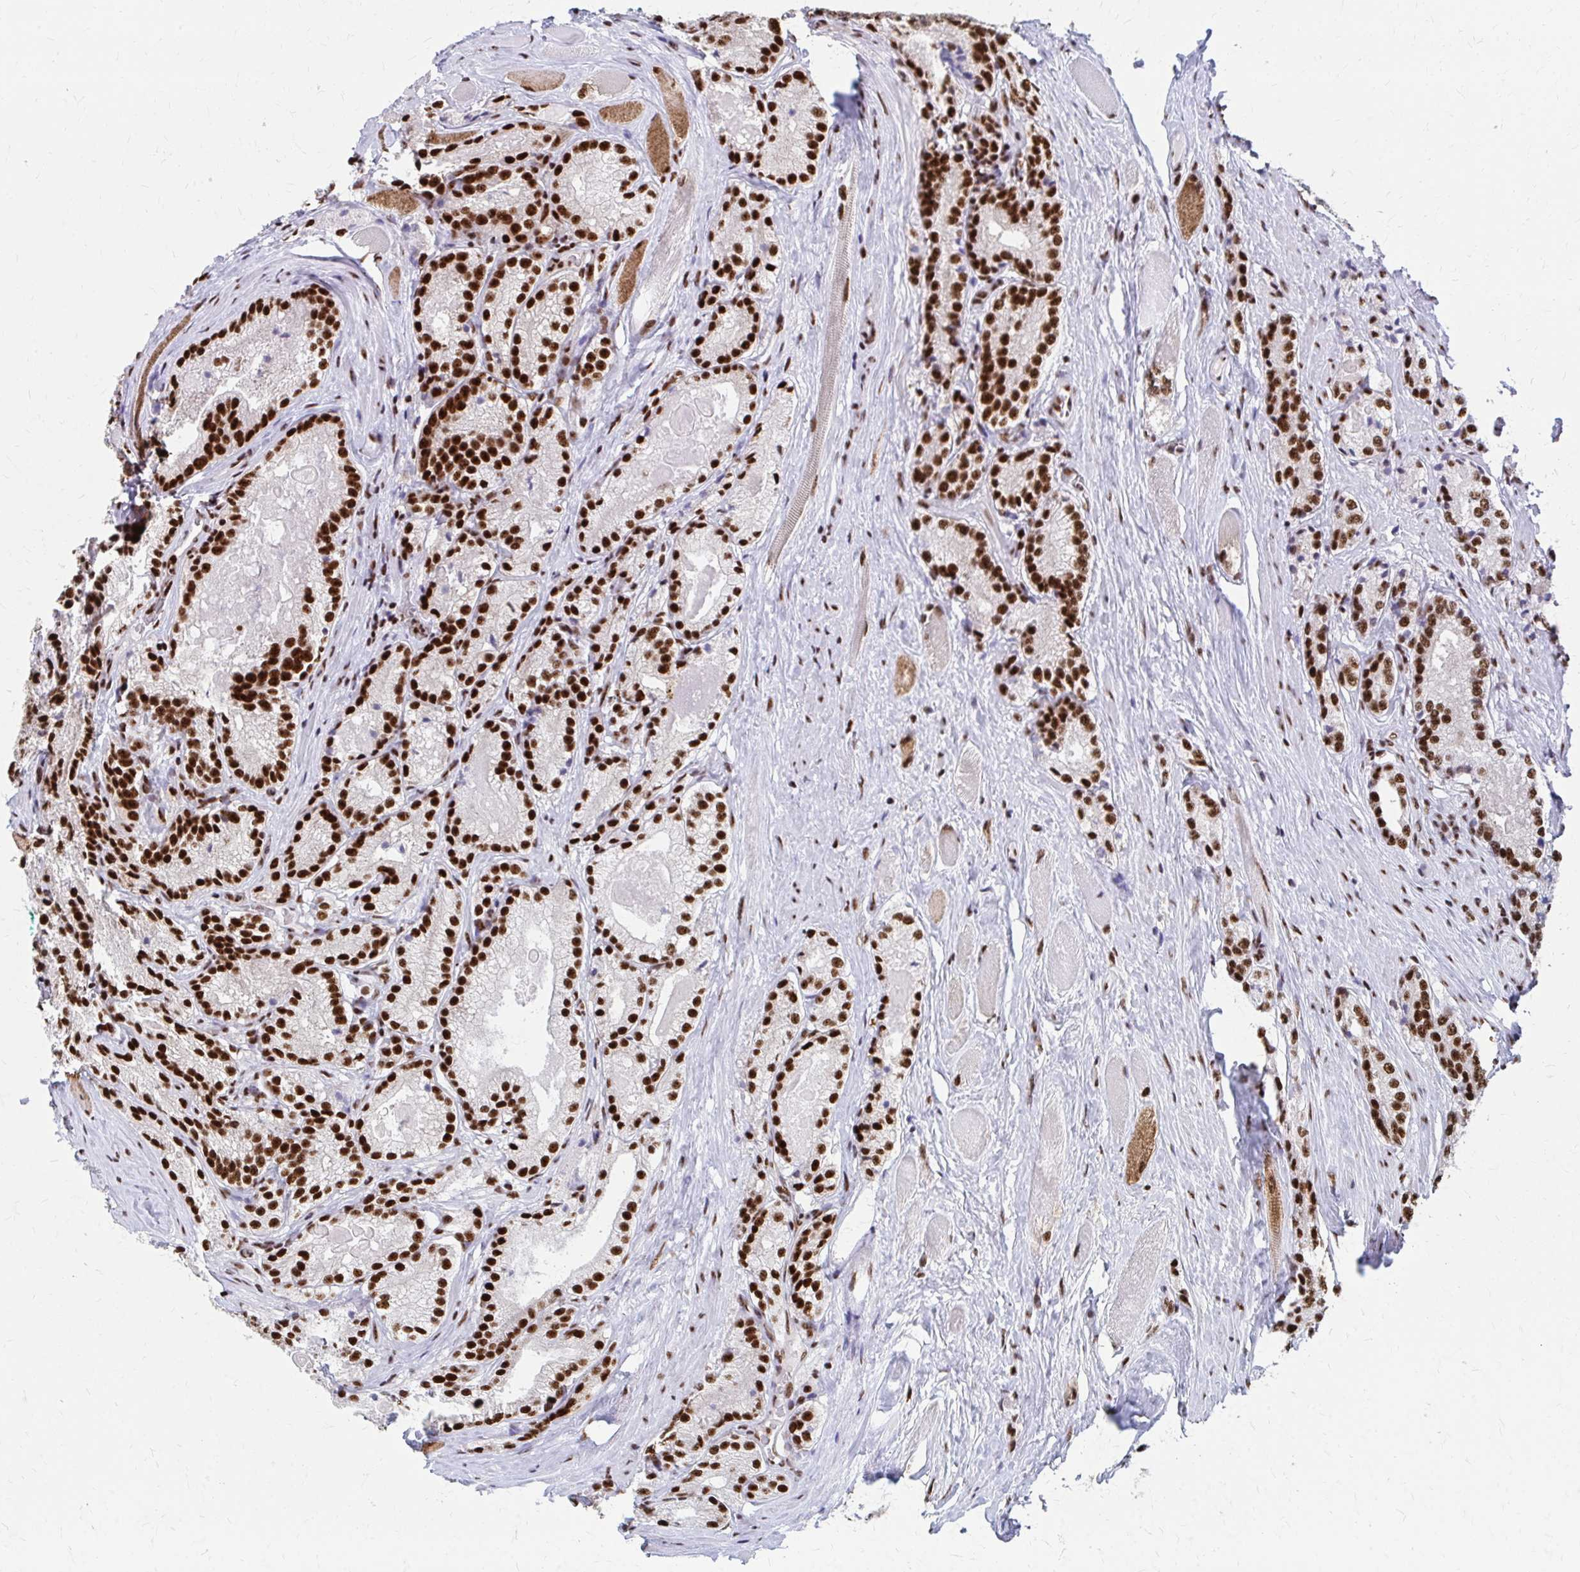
{"staining": {"intensity": "strong", "quantity": ">75%", "location": "nuclear"}, "tissue": "prostate cancer", "cell_type": "Tumor cells", "image_type": "cancer", "snomed": [{"axis": "morphology", "description": "Adenocarcinoma, NOS"}, {"axis": "morphology", "description": "Adenocarcinoma, Low grade"}, {"axis": "topography", "description": "Prostate"}], "caption": "Tumor cells demonstrate high levels of strong nuclear positivity in about >75% of cells in prostate cancer (low-grade adenocarcinoma). (brown staining indicates protein expression, while blue staining denotes nuclei).", "gene": "CNKSR3", "patient": {"sex": "male", "age": 68}}